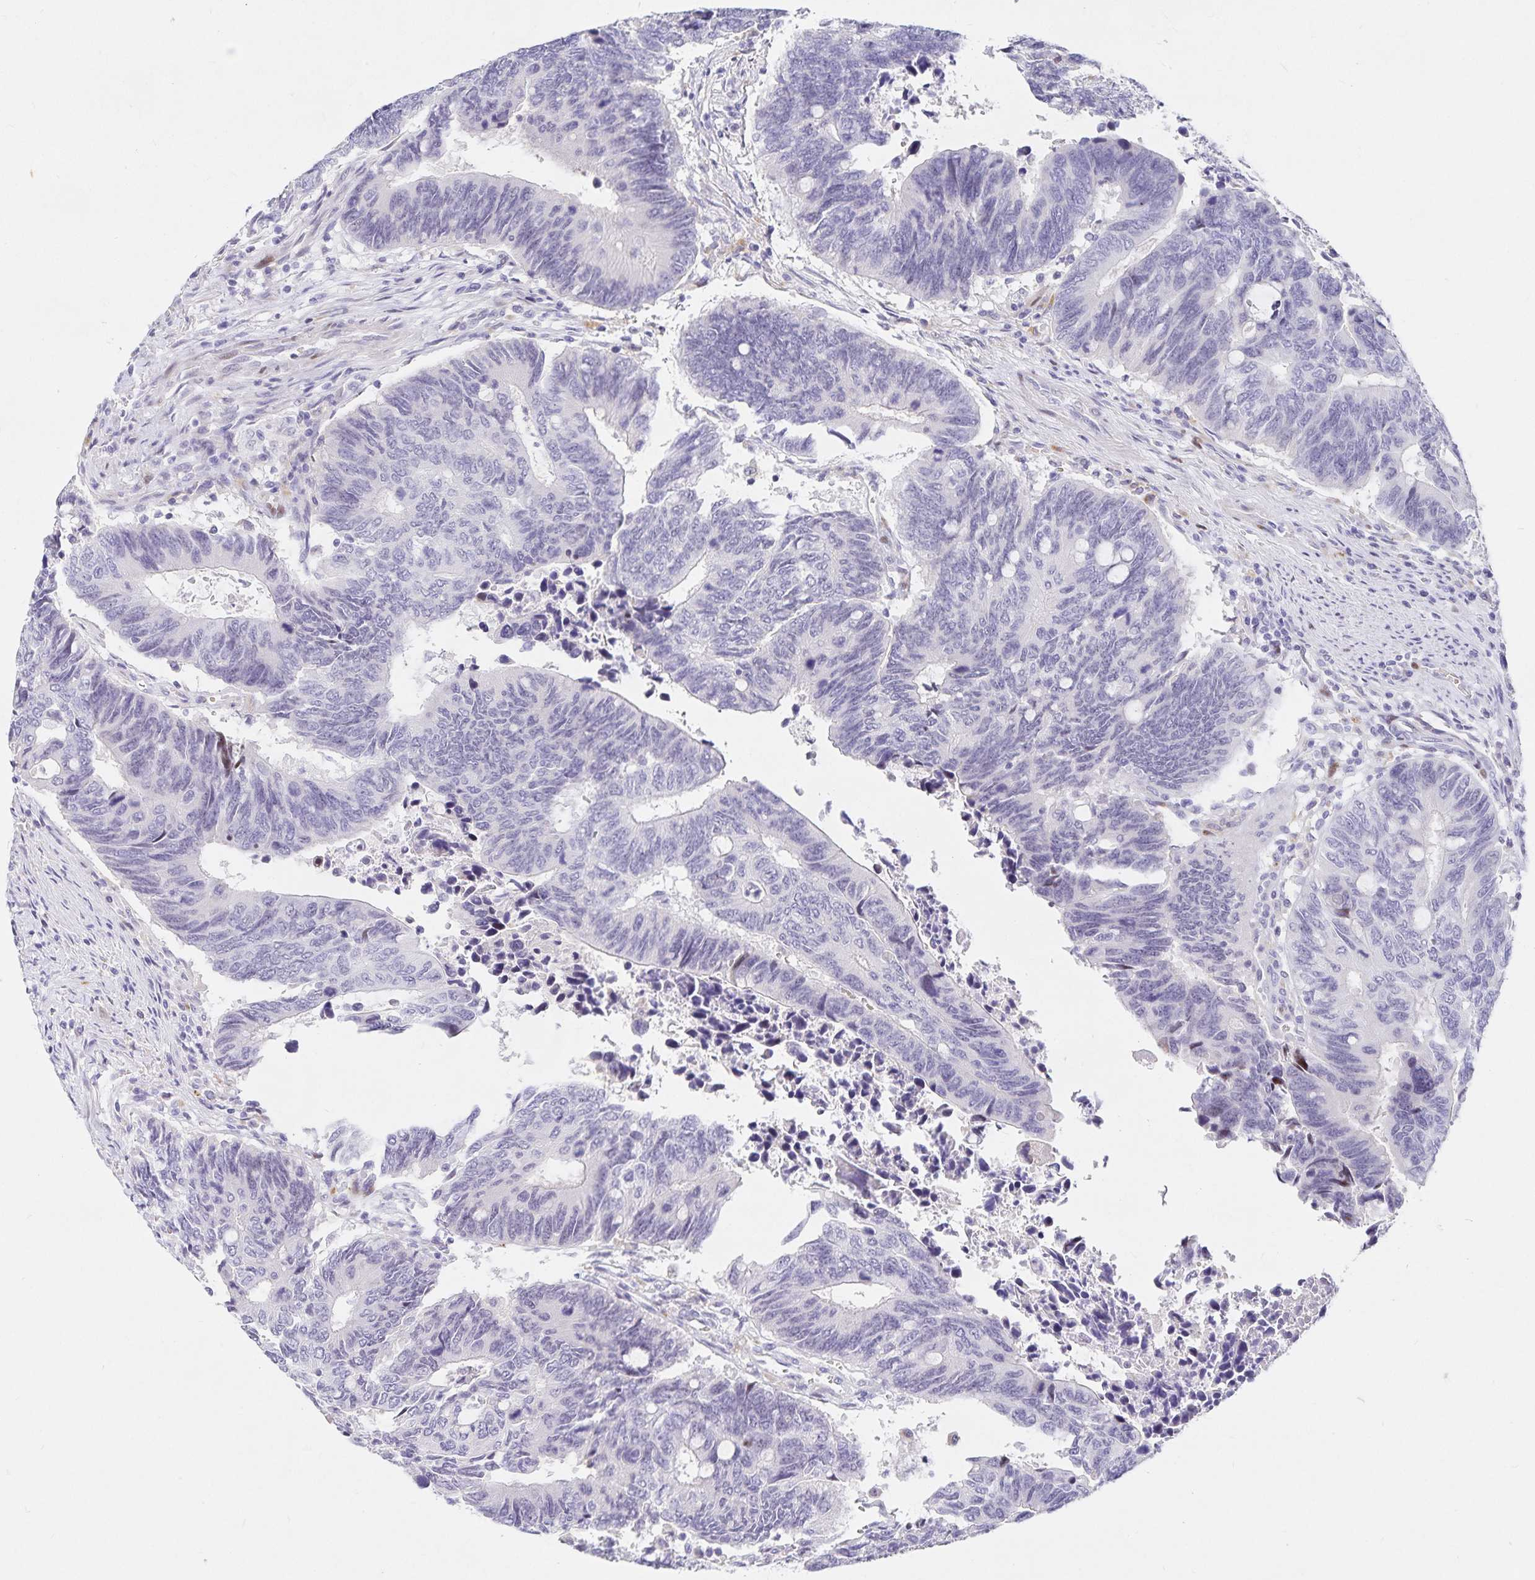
{"staining": {"intensity": "negative", "quantity": "none", "location": "none"}, "tissue": "colorectal cancer", "cell_type": "Tumor cells", "image_type": "cancer", "snomed": [{"axis": "morphology", "description": "Adenocarcinoma, NOS"}, {"axis": "topography", "description": "Colon"}], "caption": "DAB (3,3'-diaminobenzidine) immunohistochemical staining of human colorectal cancer (adenocarcinoma) reveals no significant positivity in tumor cells.", "gene": "KBTBD13", "patient": {"sex": "male", "age": 87}}